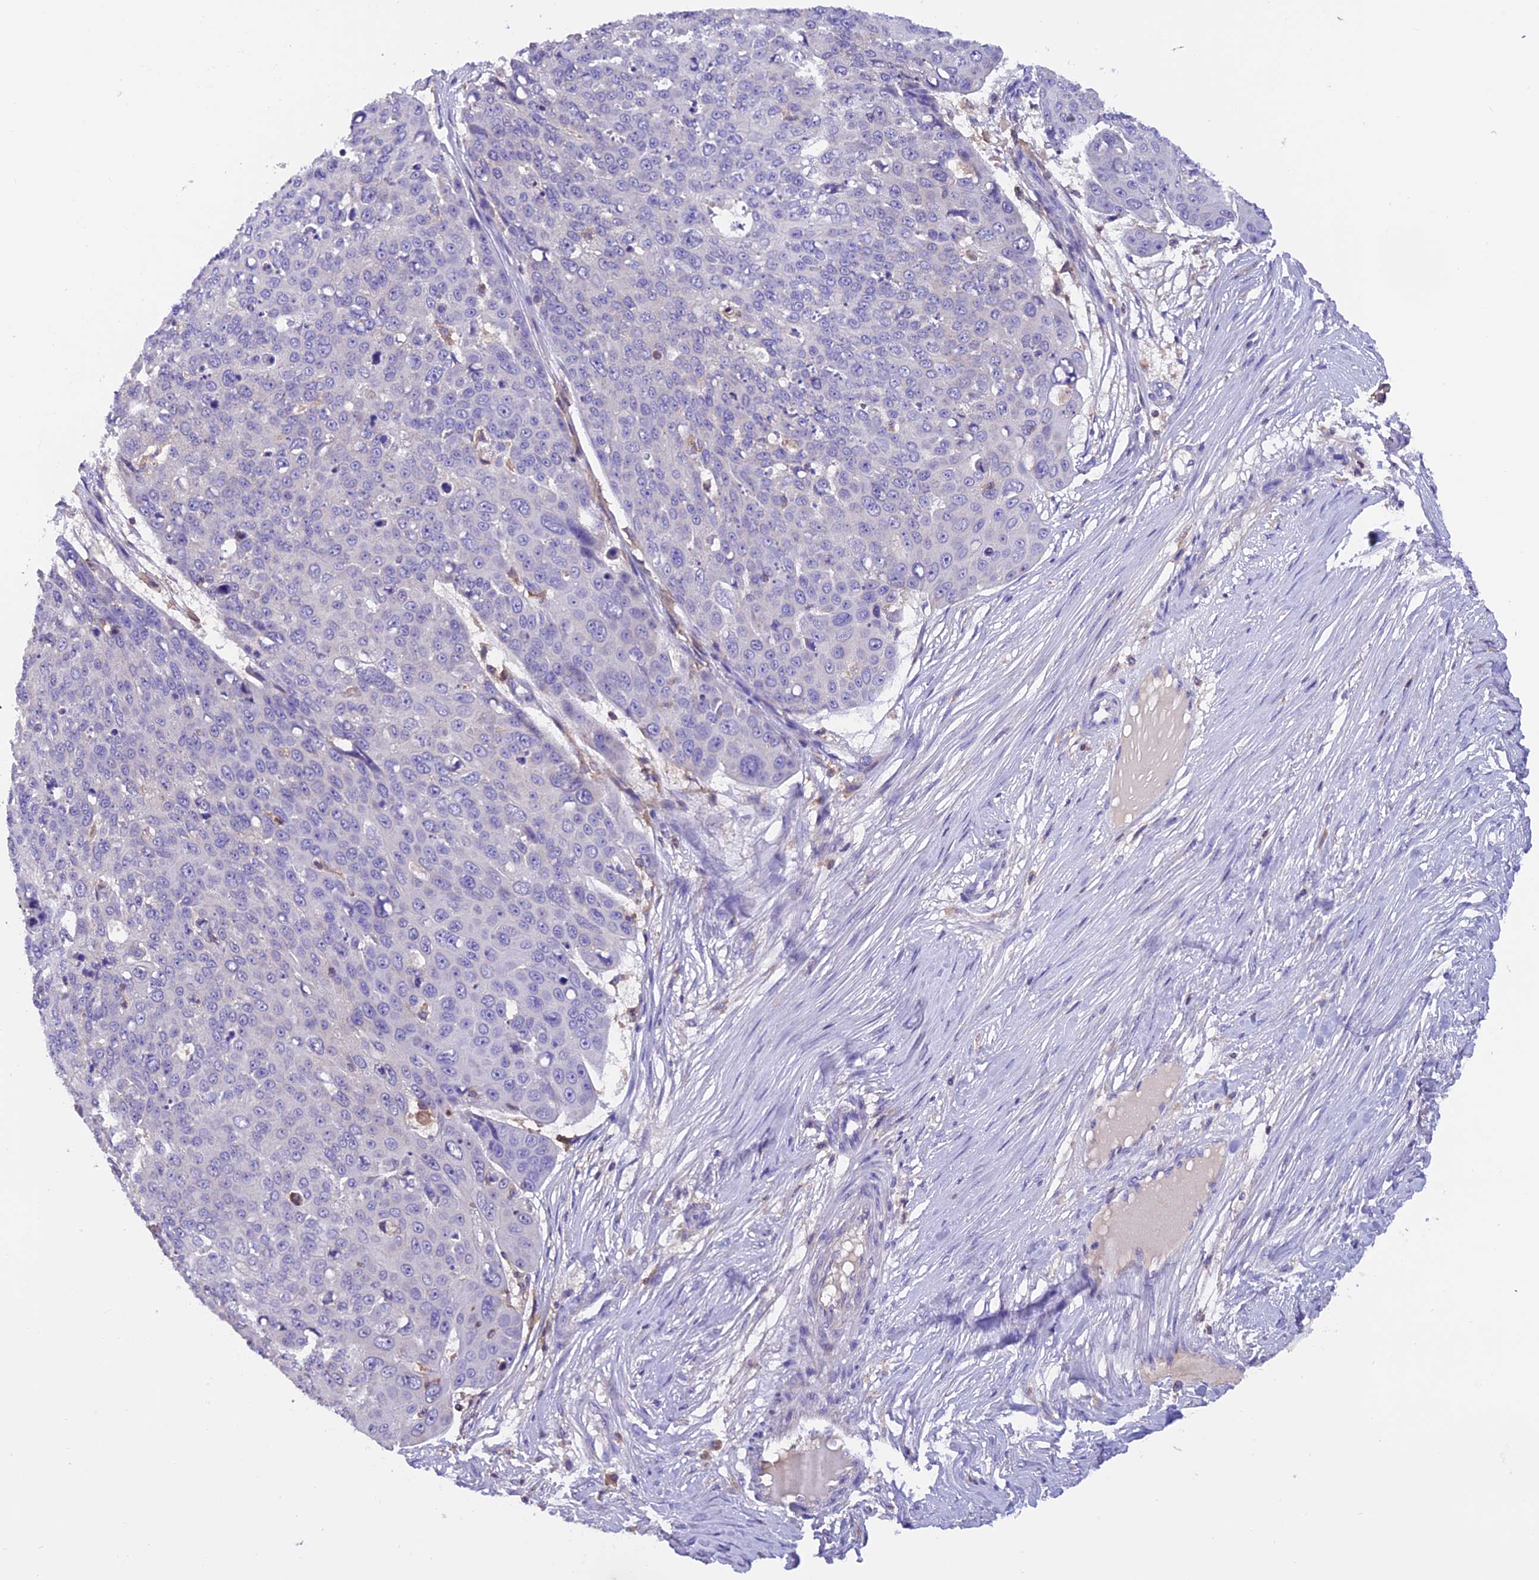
{"staining": {"intensity": "negative", "quantity": "none", "location": "none"}, "tissue": "skin cancer", "cell_type": "Tumor cells", "image_type": "cancer", "snomed": [{"axis": "morphology", "description": "Squamous cell carcinoma, NOS"}, {"axis": "topography", "description": "Skin"}], "caption": "The IHC micrograph has no significant staining in tumor cells of squamous cell carcinoma (skin) tissue.", "gene": "LPXN", "patient": {"sex": "male", "age": 71}}